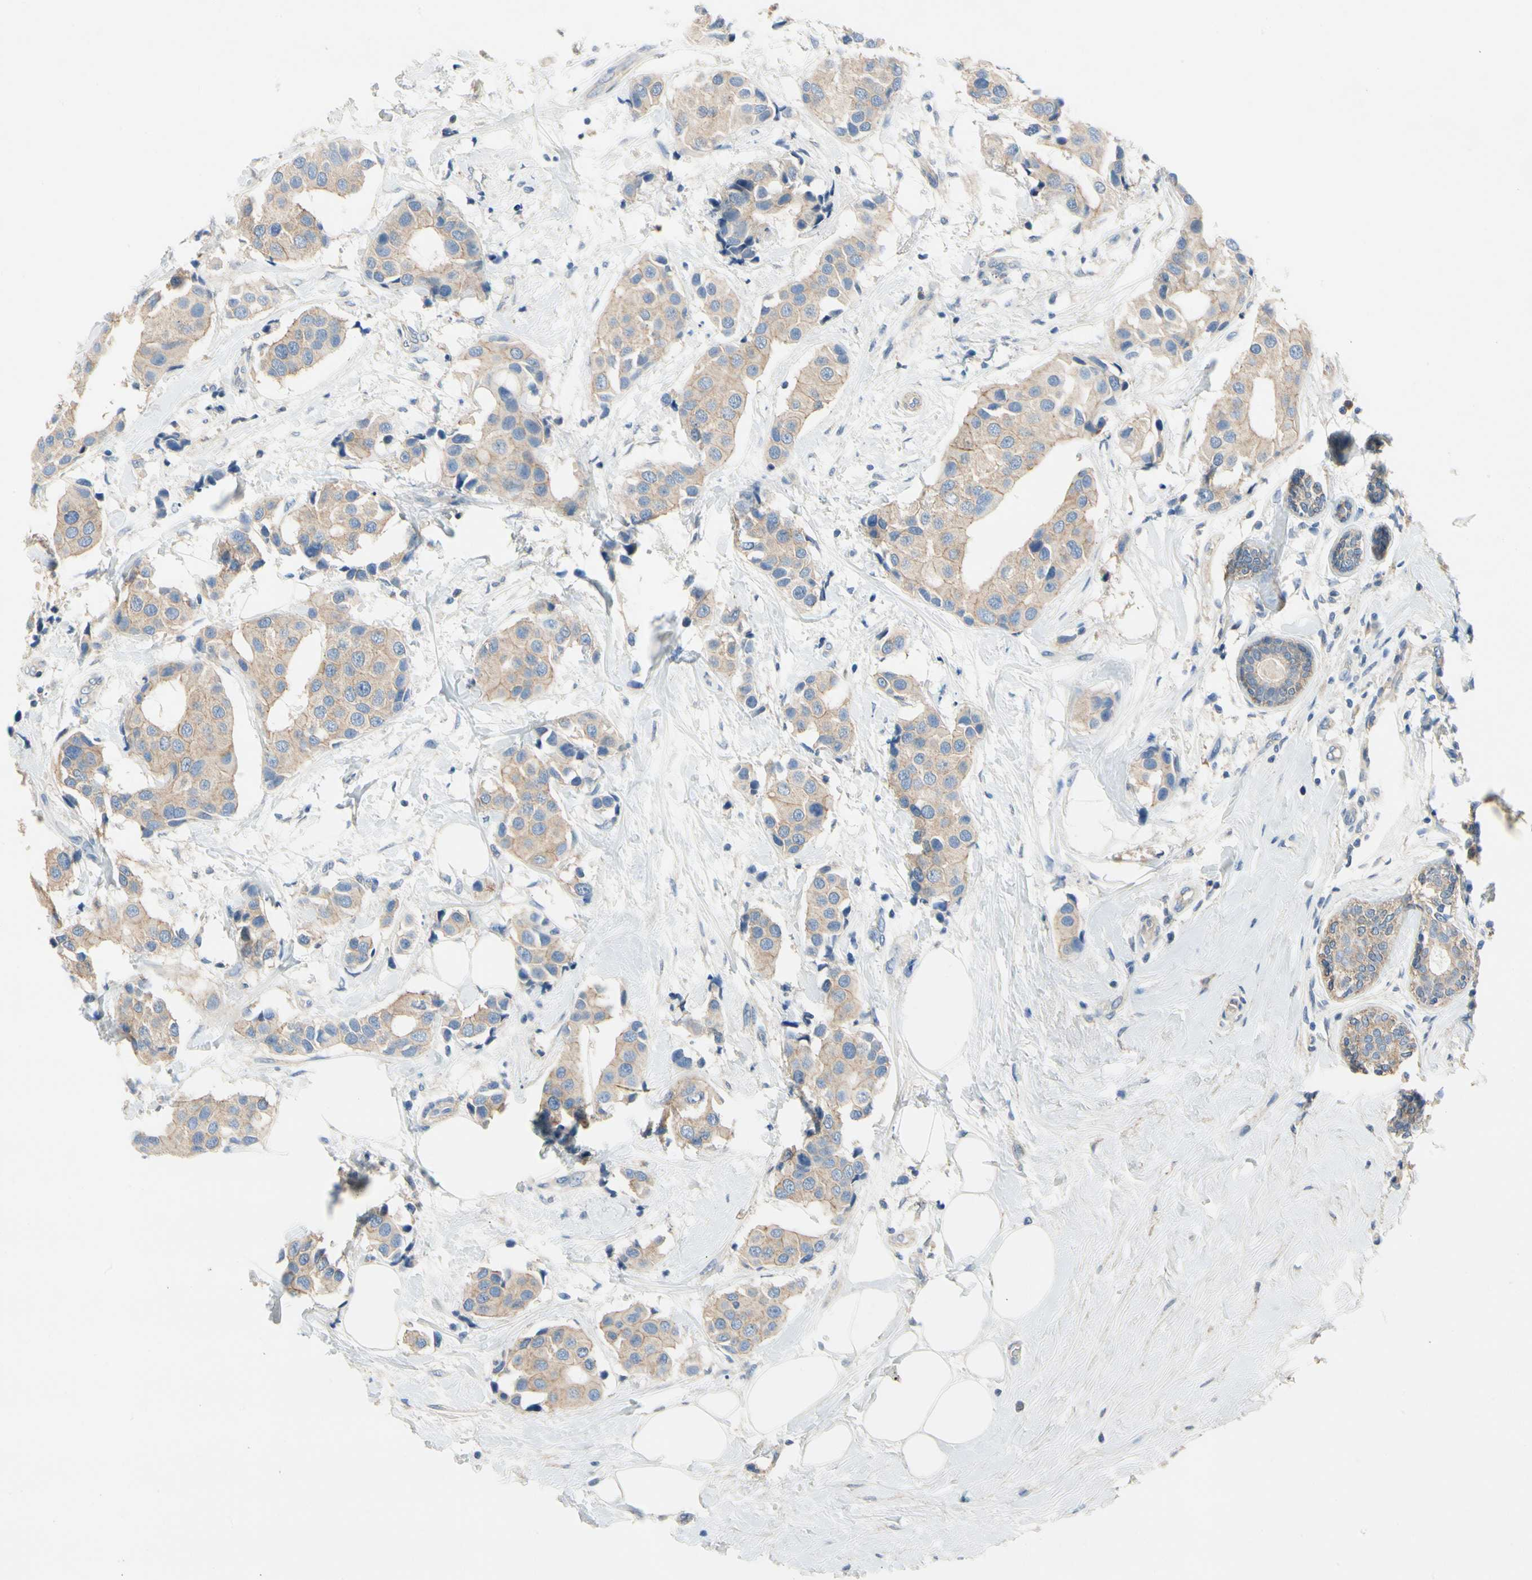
{"staining": {"intensity": "weak", "quantity": ">75%", "location": "cytoplasmic/membranous"}, "tissue": "breast cancer", "cell_type": "Tumor cells", "image_type": "cancer", "snomed": [{"axis": "morphology", "description": "Normal tissue, NOS"}, {"axis": "morphology", "description": "Duct carcinoma"}, {"axis": "topography", "description": "Breast"}], "caption": "Tumor cells demonstrate low levels of weak cytoplasmic/membranous staining in approximately >75% of cells in human breast intraductal carcinoma.", "gene": "CA14", "patient": {"sex": "female", "age": 39}}